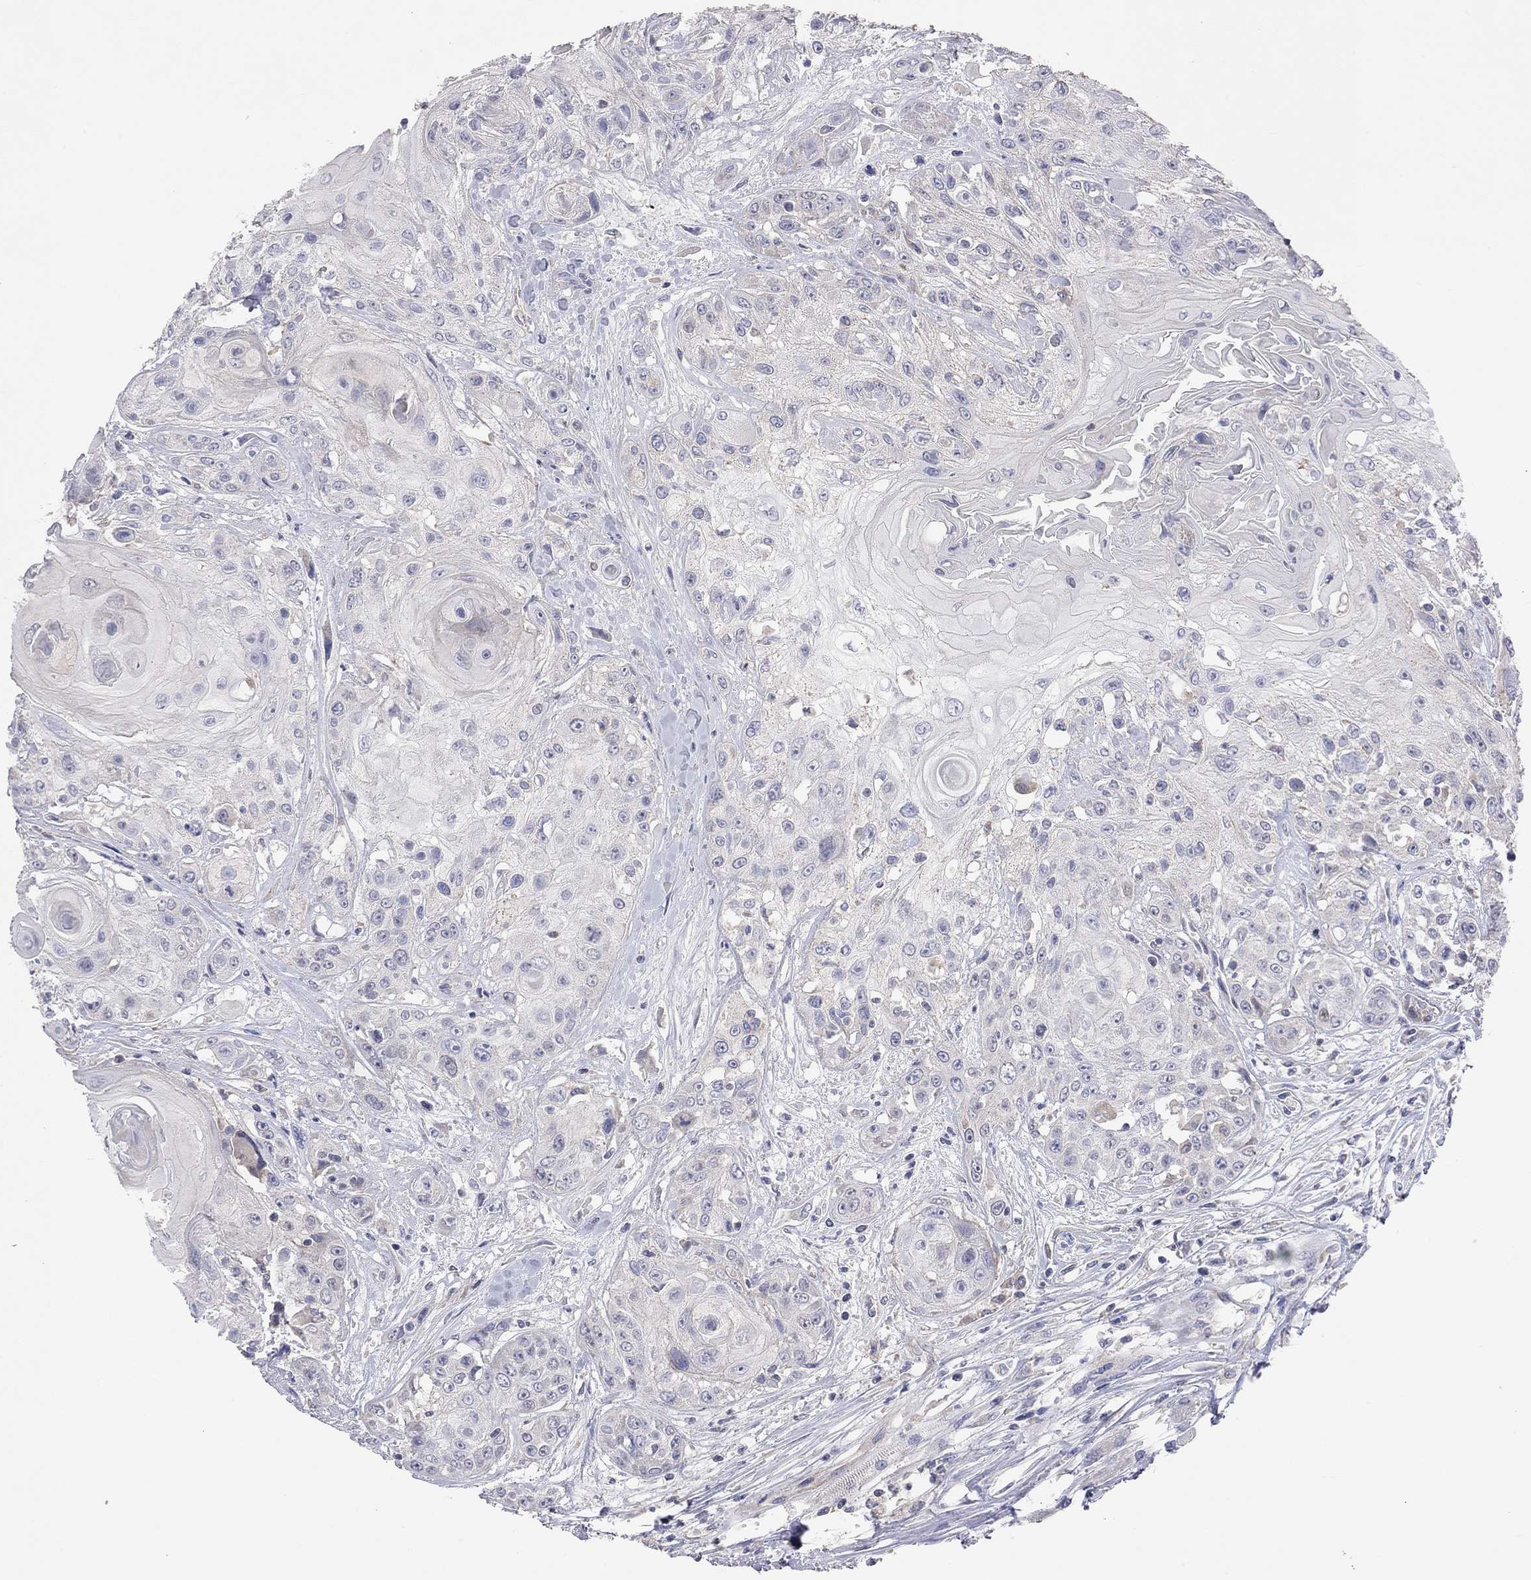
{"staining": {"intensity": "negative", "quantity": "none", "location": "none"}, "tissue": "head and neck cancer", "cell_type": "Tumor cells", "image_type": "cancer", "snomed": [{"axis": "morphology", "description": "Squamous cell carcinoma, NOS"}, {"axis": "topography", "description": "Head-Neck"}], "caption": "DAB (3,3'-diaminobenzidine) immunohistochemical staining of head and neck cancer reveals no significant staining in tumor cells. Nuclei are stained in blue.", "gene": "KCNB1", "patient": {"sex": "female", "age": 59}}